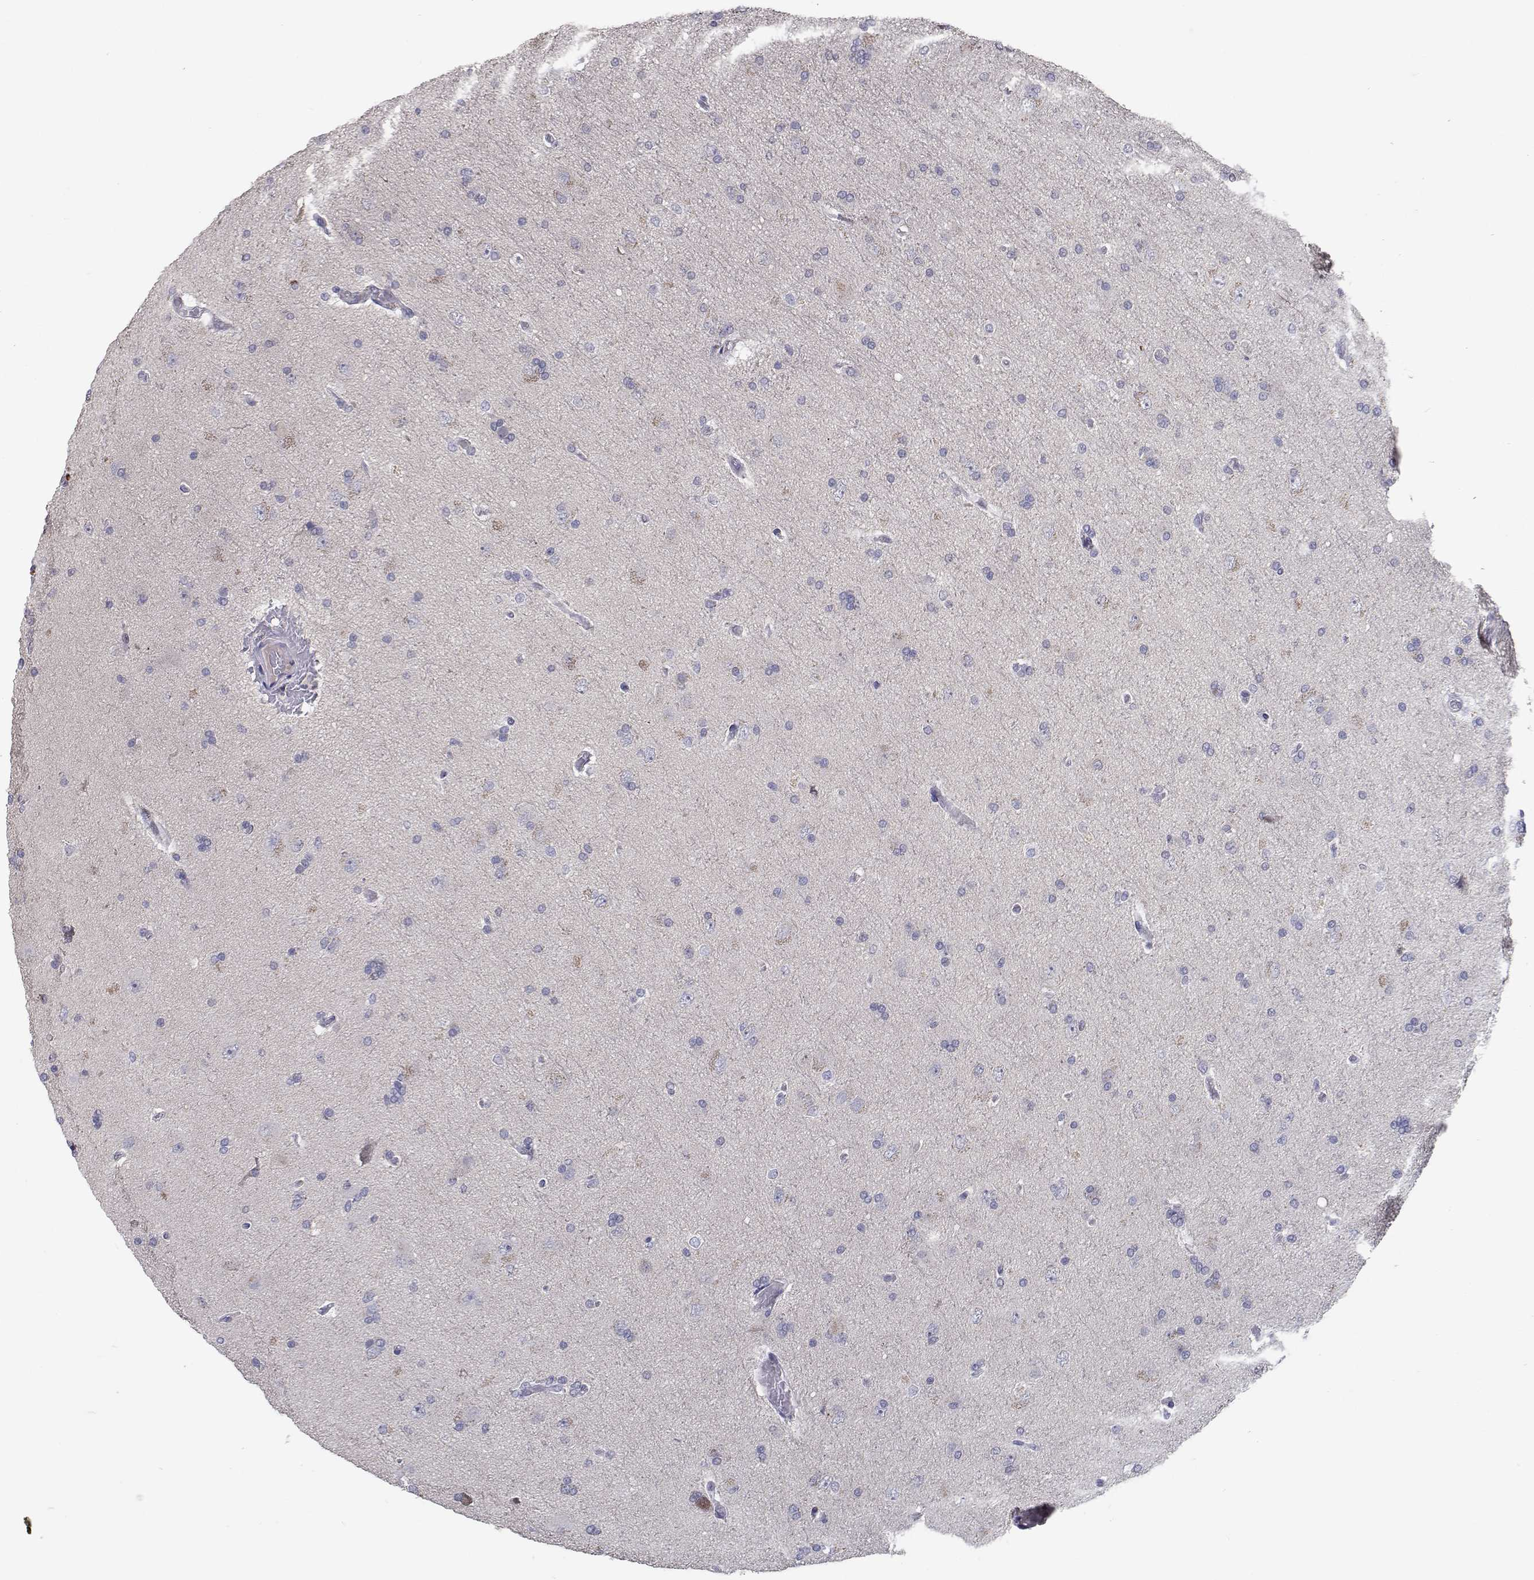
{"staining": {"intensity": "negative", "quantity": "none", "location": "none"}, "tissue": "glioma", "cell_type": "Tumor cells", "image_type": "cancer", "snomed": [{"axis": "morphology", "description": "Glioma, malignant, High grade"}, {"axis": "topography", "description": "Cerebral cortex"}], "caption": "Glioma was stained to show a protein in brown. There is no significant expression in tumor cells. (DAB (3,3'-diaminobenzidine) immunohistochemistry with hematoxylin counter stain).", "gene": "RBPJL", "patient": {"sex": "male", "age": 70}}